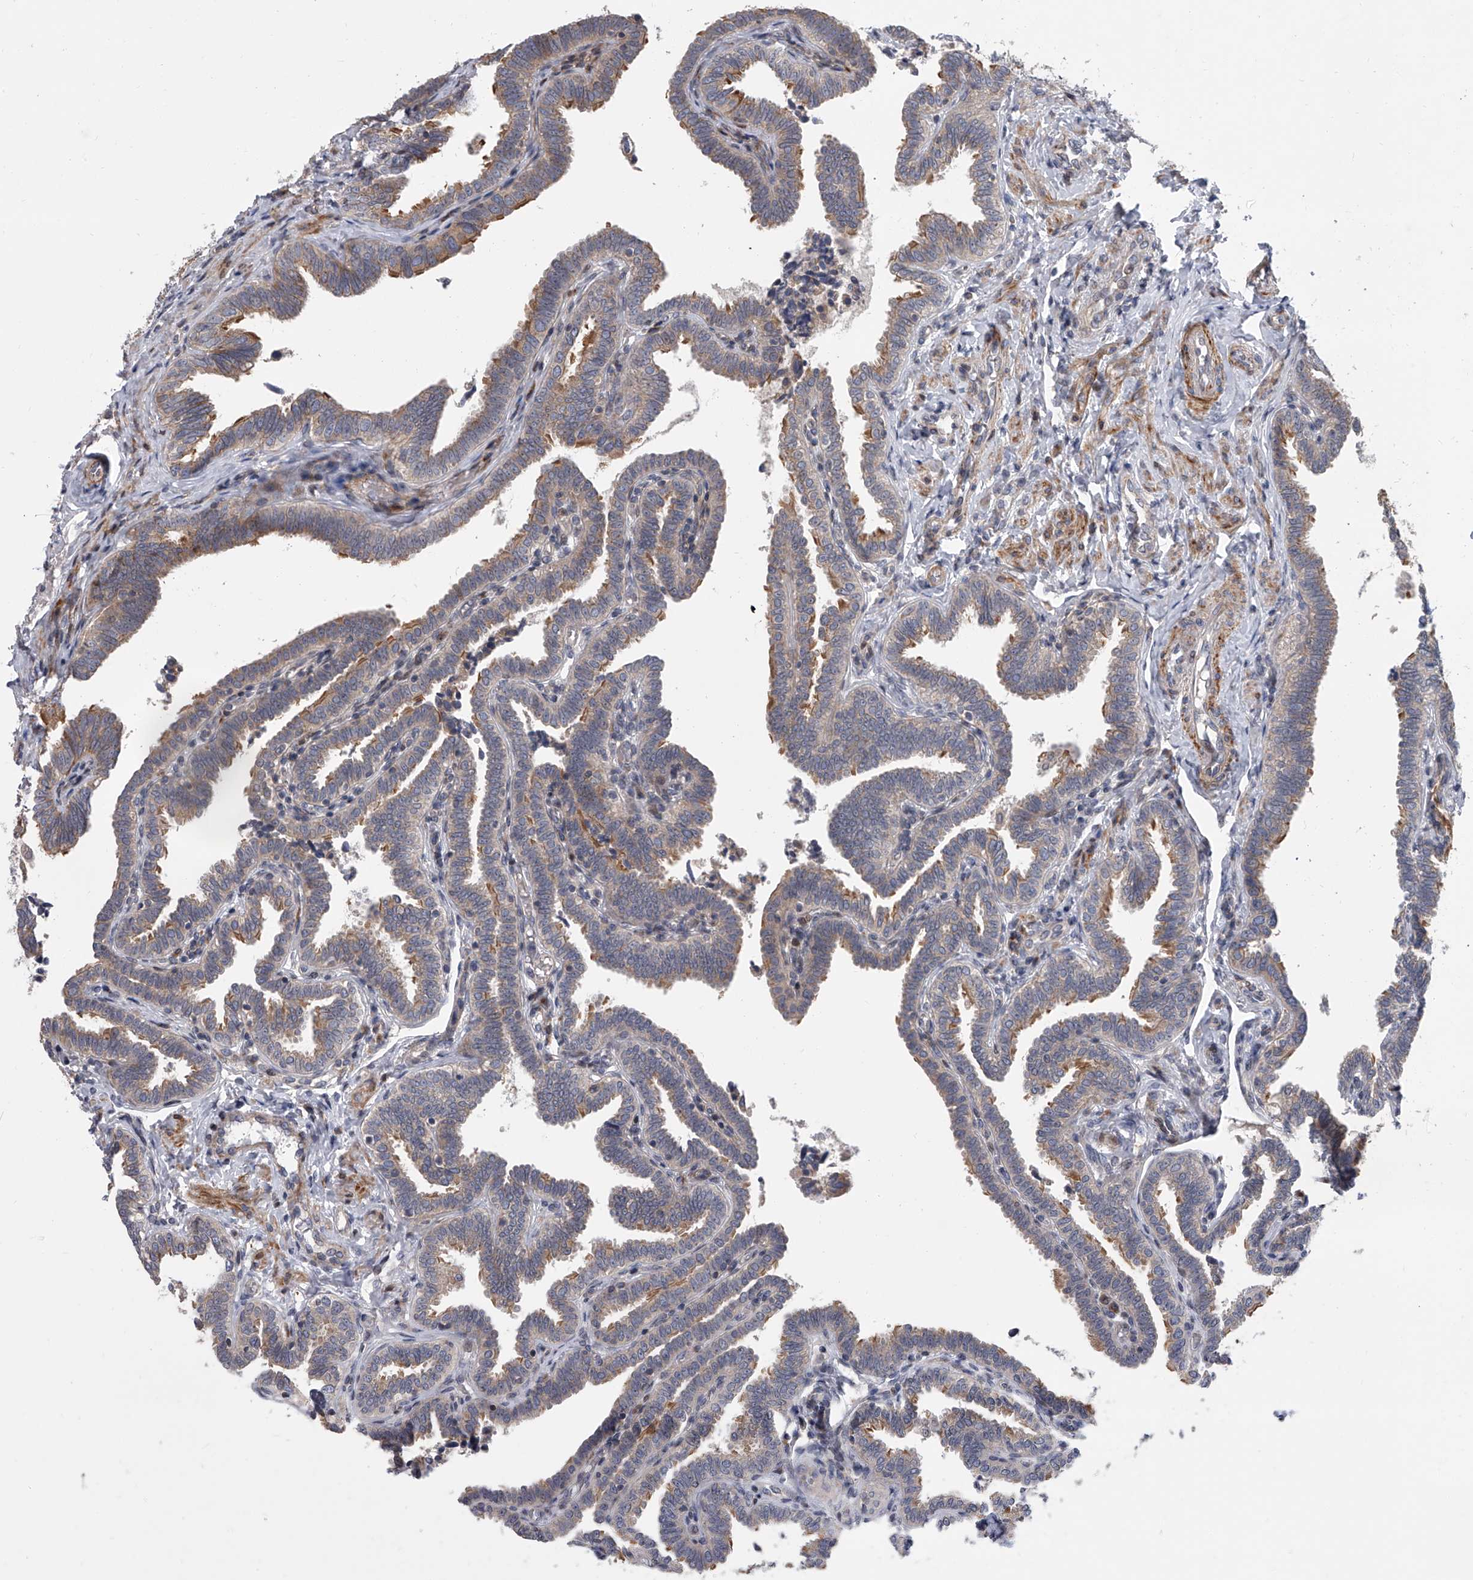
{"staining": {"intensity": "moderate", "quantity": "25%-75%", "location": "cytoplasmic/membranous"}, "tissue": "fallopian tube", "cell_type": "Glandular cells", "image_type": "normal", "snomed": [{"axis": "morphology", "description": "Normal tissue, NOS"}, {"axis": "topography", "description": "Fallopian tube"}], "caption": "A medium amount of moderate cytoplasmic/membranous positivity is appreciated in about 25%-75% of glandular cells in normal fallopian tube. The staining was performed using DAB (3,3'-diaminobenzidine) to visualize the protein expression in brown, while the nuclei were stained in blue with hematoxylin (Magnification: 20x).", "gene": "DLGAP2", "patient": {"sex": "female", "age": 39}}